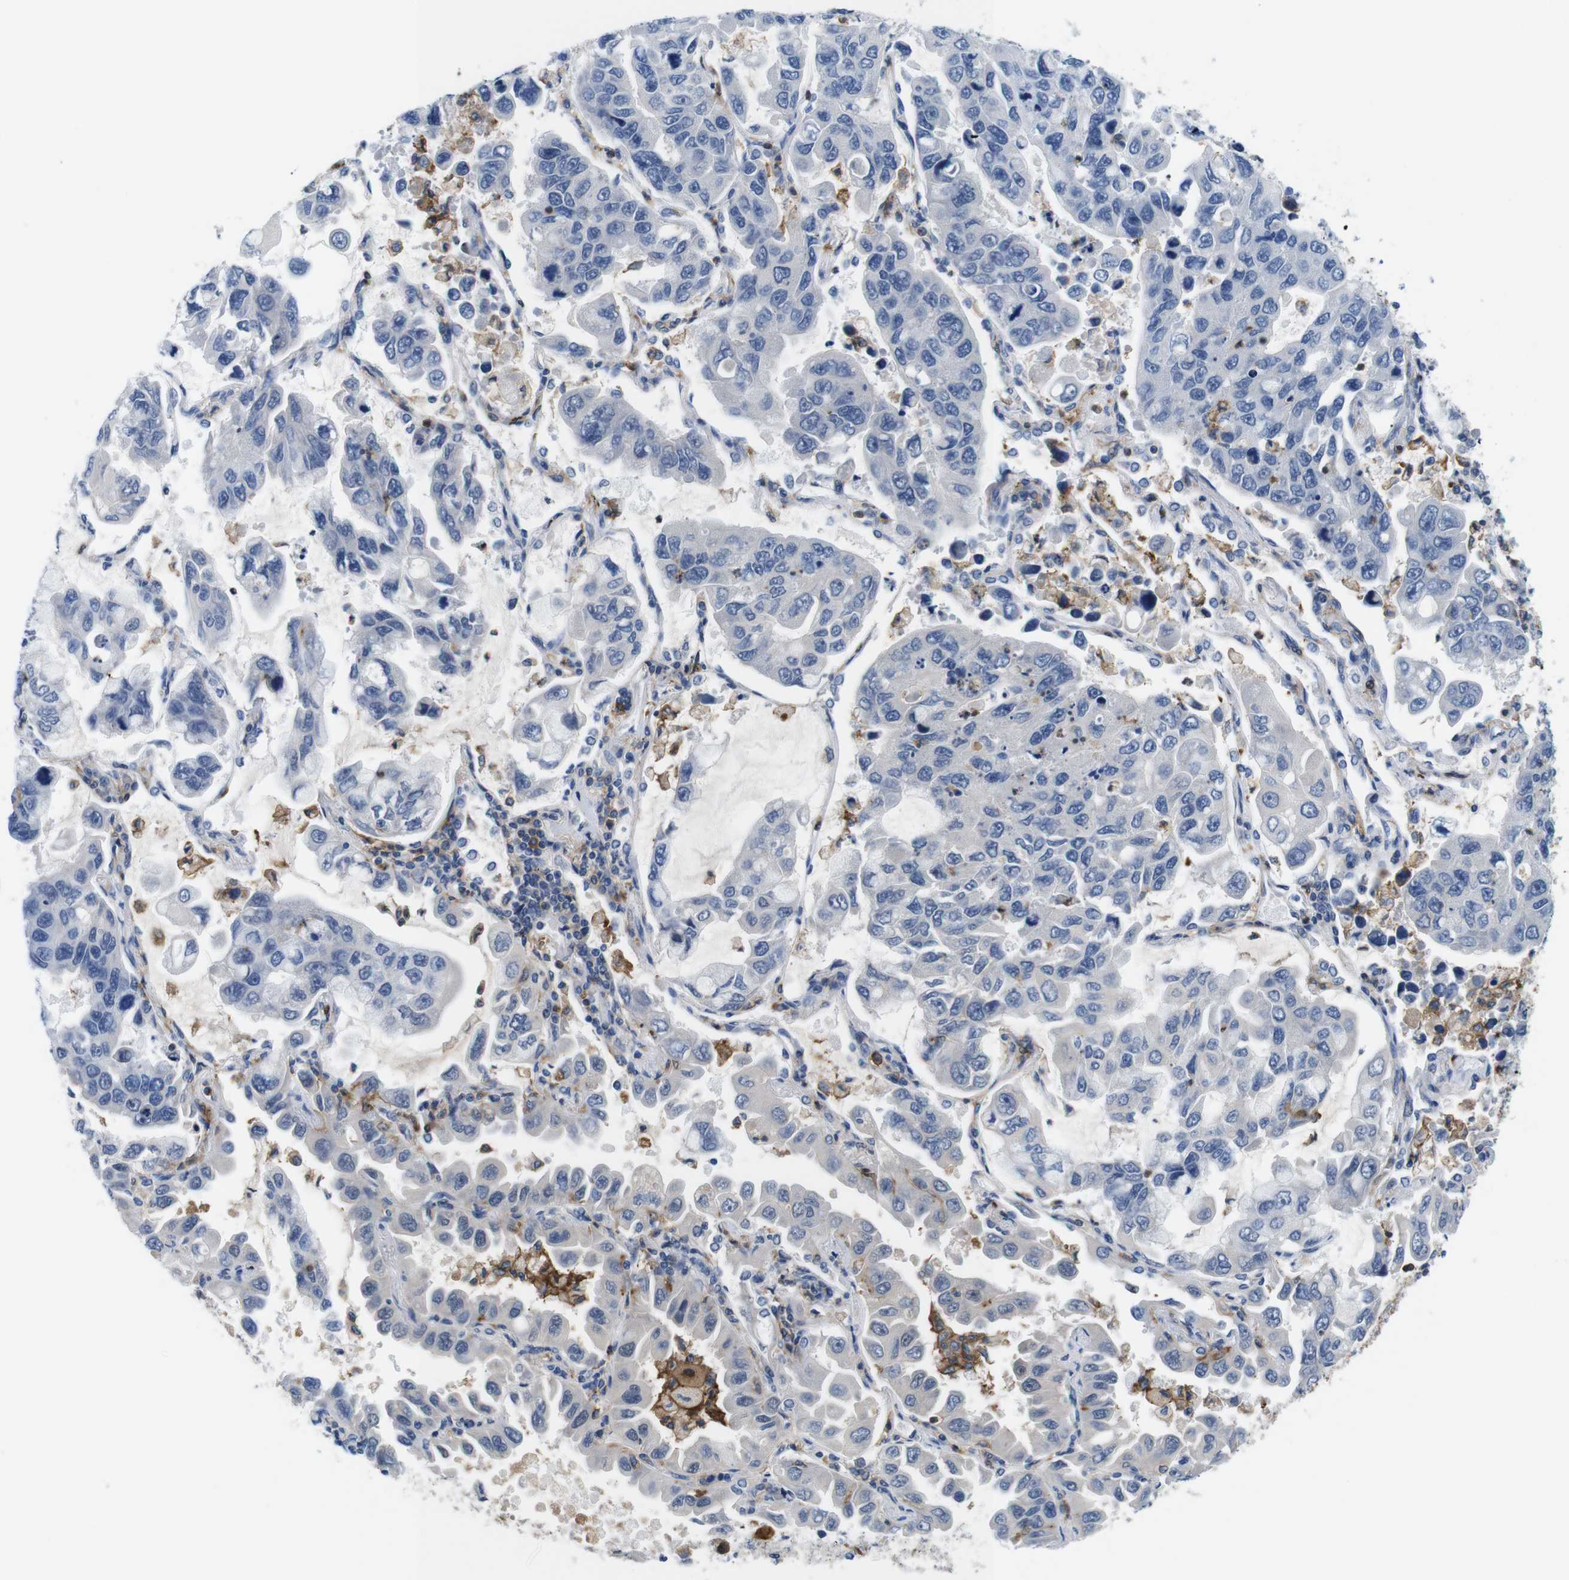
{"staining": {"intensity": "negative", "quantity": "none", "location": "none"}, "tissue": "lung cancer", "cell_type": "Tumor cells", "image_type": "cancer", "snomed": [{"axis": "morphology", "description": "Adenocarcinoma, NOS"}, {"axis": "topography", "description": "Lung"}], "caption": "IHC of lung cancer (adenocarcinoma) exhibits no expression in tumor cells.", "gene": "CD300C", "patient": {"sex": "male", "age": 64}}